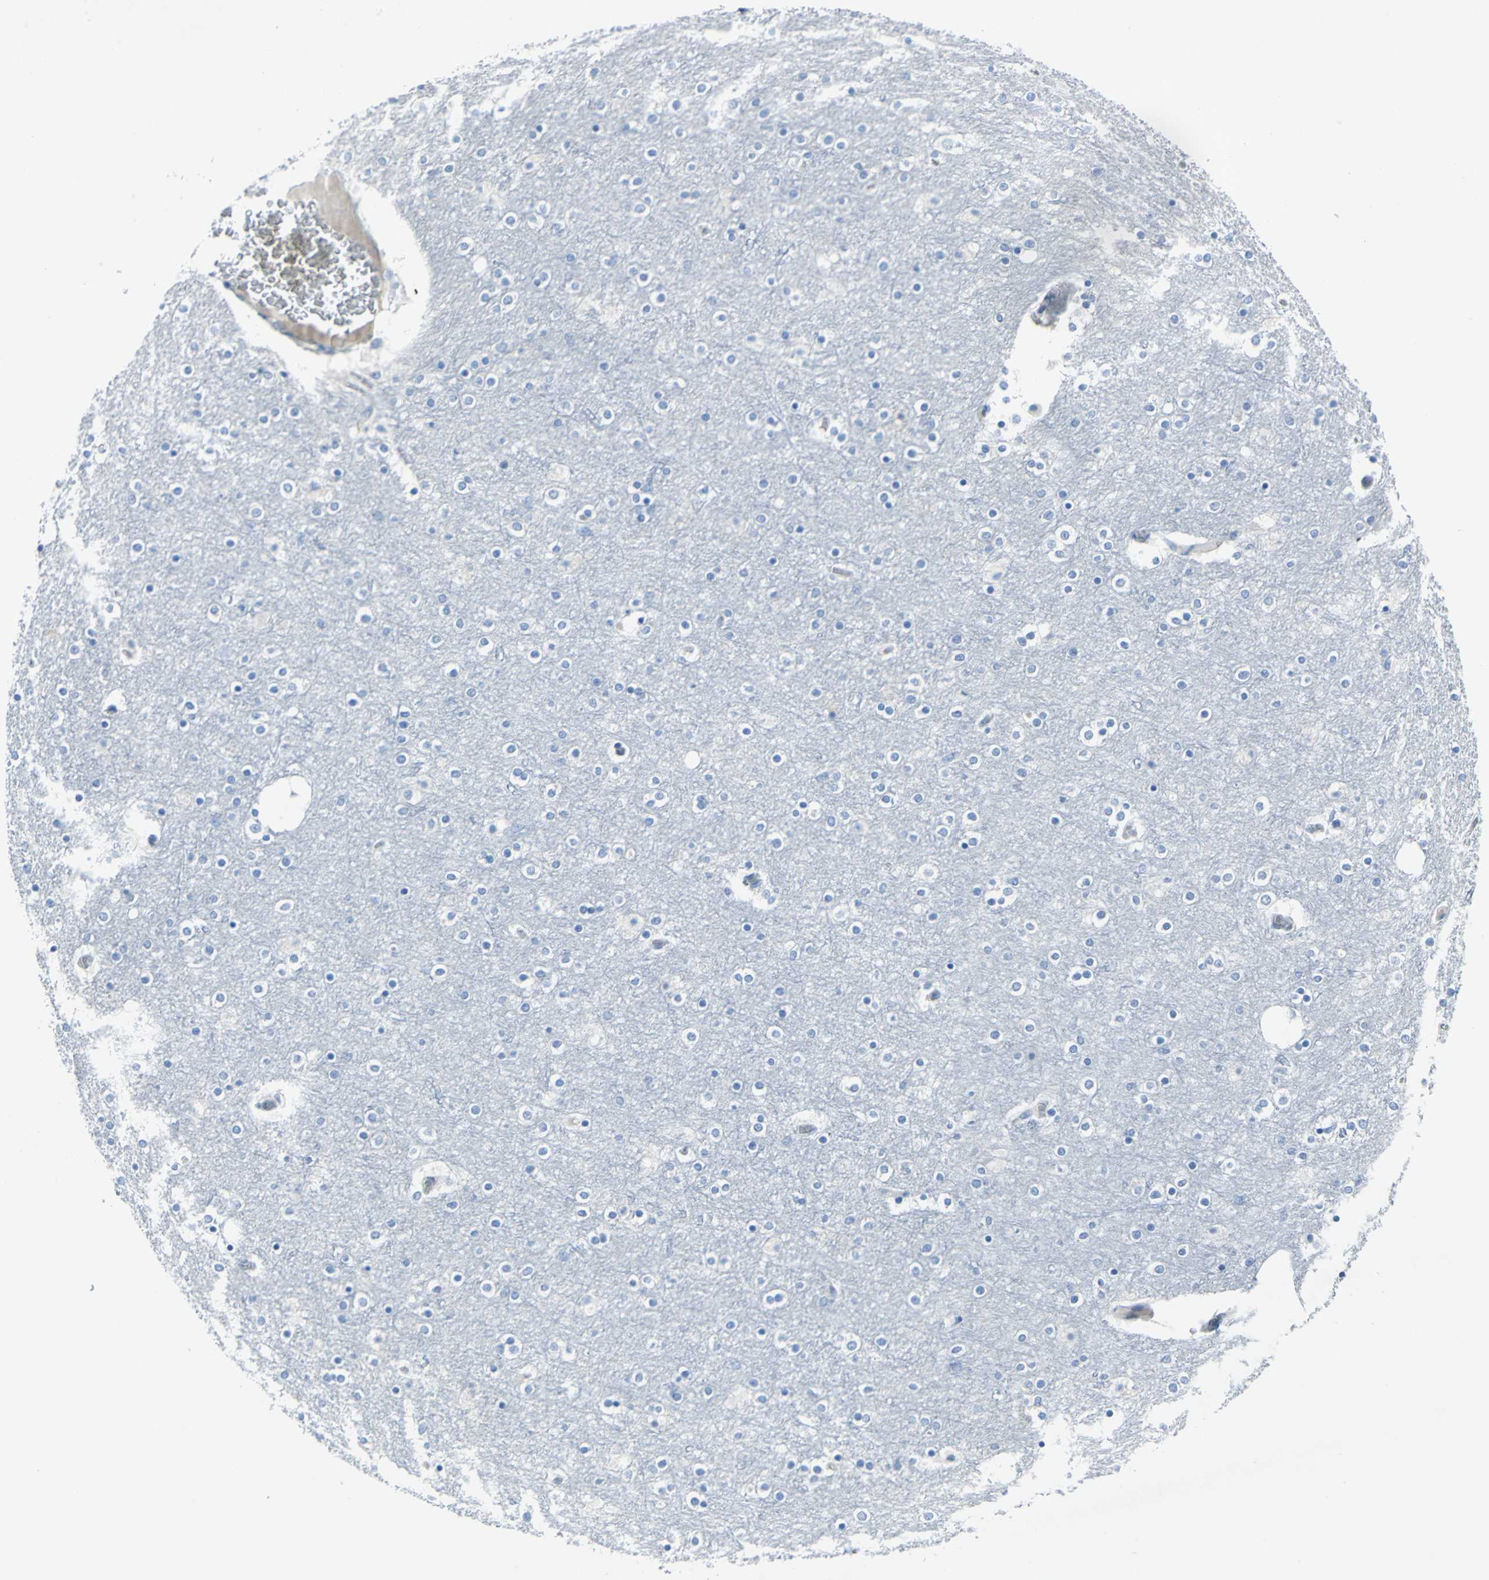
{"staining": {"intensity": "negative", "quantity": "none", "location": "none"}, "tissue": "cerebral cortex", "cell_type": "Endothelial cells", "image_type": "normal", "snomed": [{"axis": "morphology", "description": "Normal tissue, NOS"}, {"axis": "topography", "description": "Cerebral cortex"}], "caption": "High magnification brightfield microscopy of normal cerebral cortex stained with DAB (3,3'-diaminobenzidine) (brown) and counterstained with hematoxylin (blue): endothelial cells show no significant positivity.", "gene": "SFN", "patient": {"sex": "female", "age": 54}}